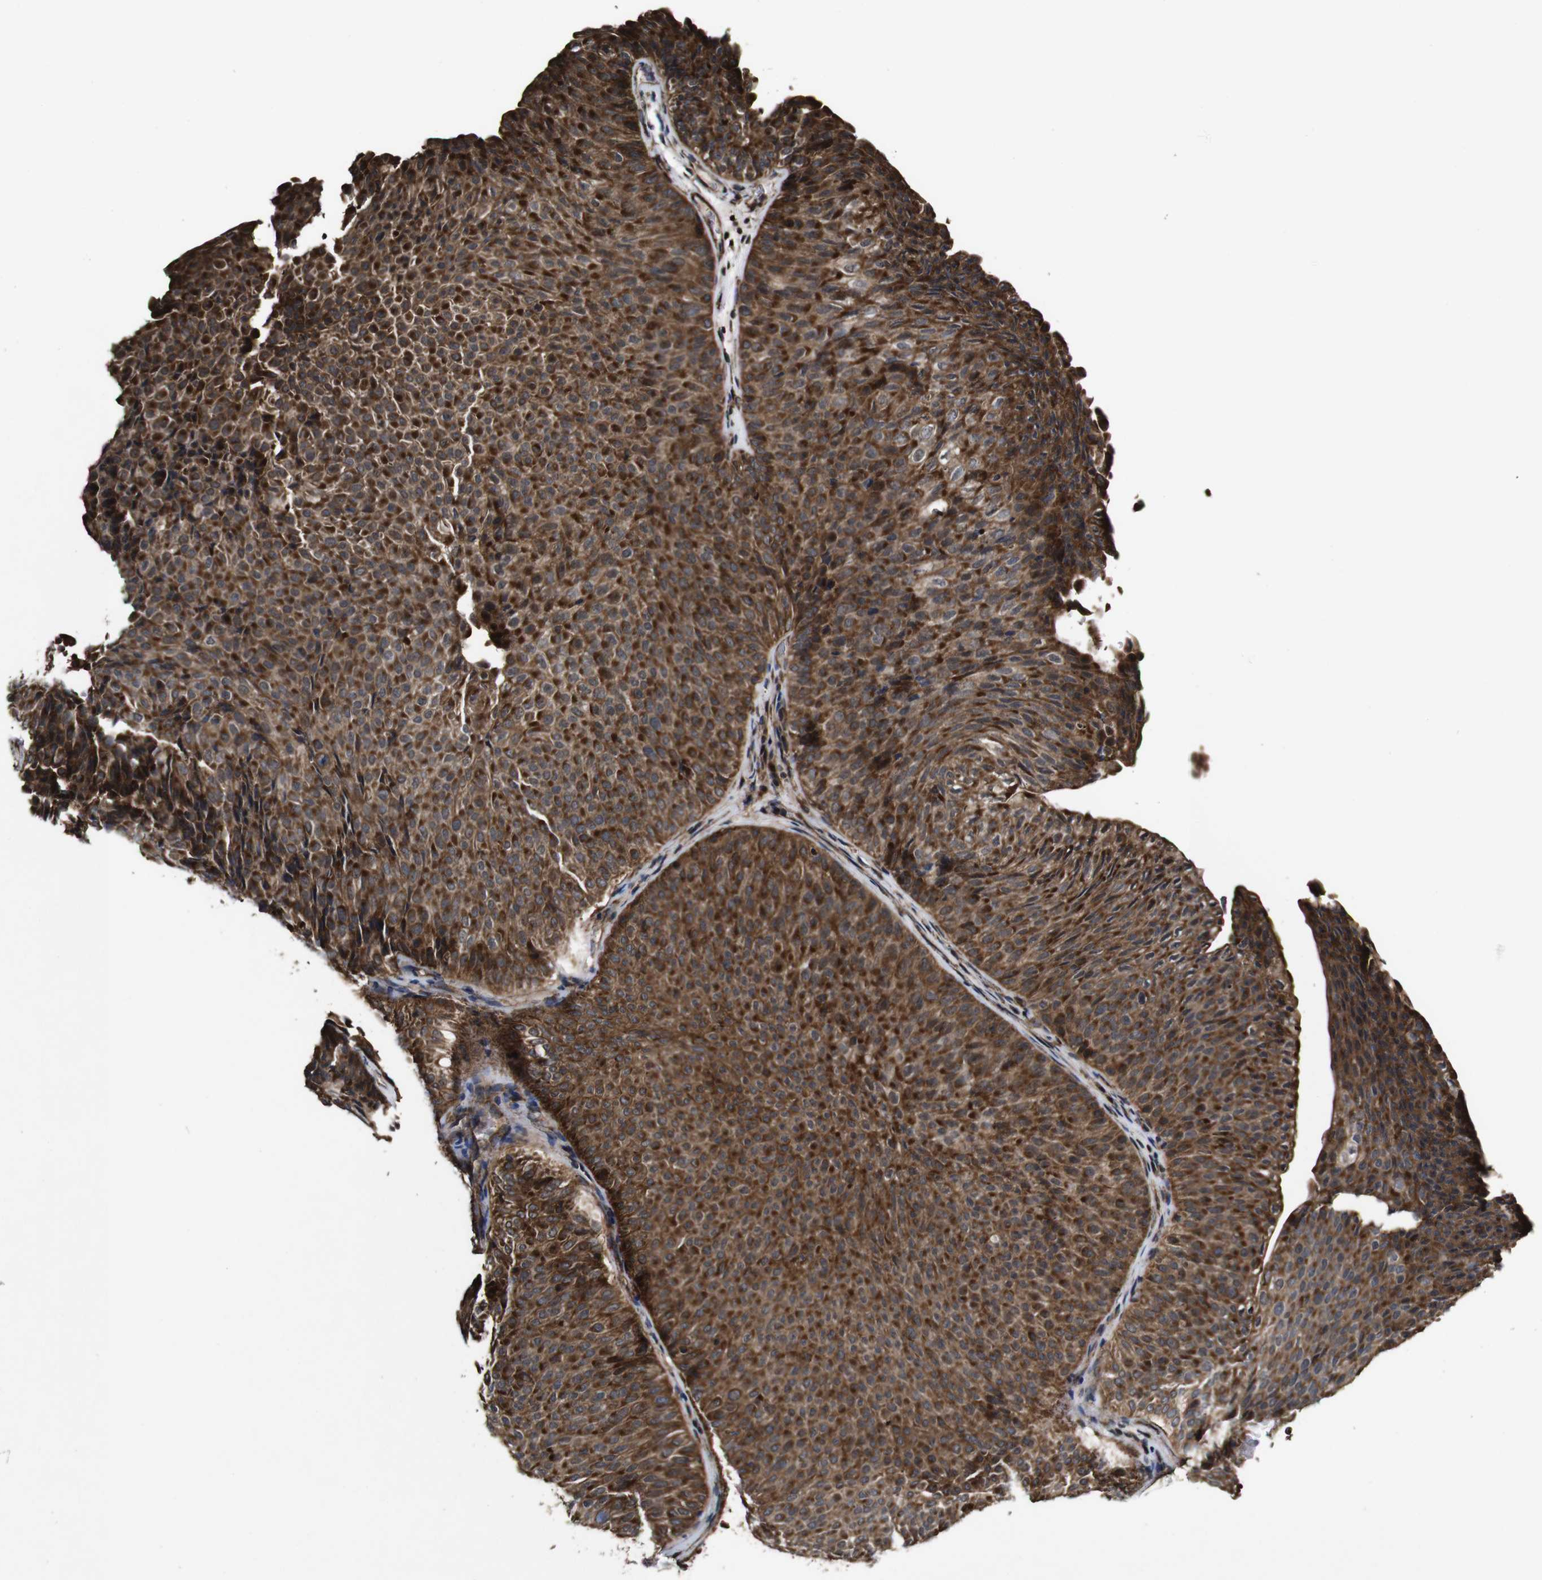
{"staining": {"intensity": "strong", "quantity": ">75%", "location": "cytoplasmic/membranous"}, "tissue": "urothelial cancer", "cell_type": "Tumor cells", "image_type": "cancer", "snomed": [{"axis": "morphology", "description": "Urothelial carcinoma, Low grade"}, {"axis": "topography", "description": "Urinary bladder"}], "caption": "Urothelial carcinoma (low-grade) stained with IHC shows strong cytoplasmic/membranous expression in about >75% of tumor cells. (IHC, brightfield microscopy, high magnification).", "gene": "BTN3A3", "patient": {"sex": "male", "age": 78}}